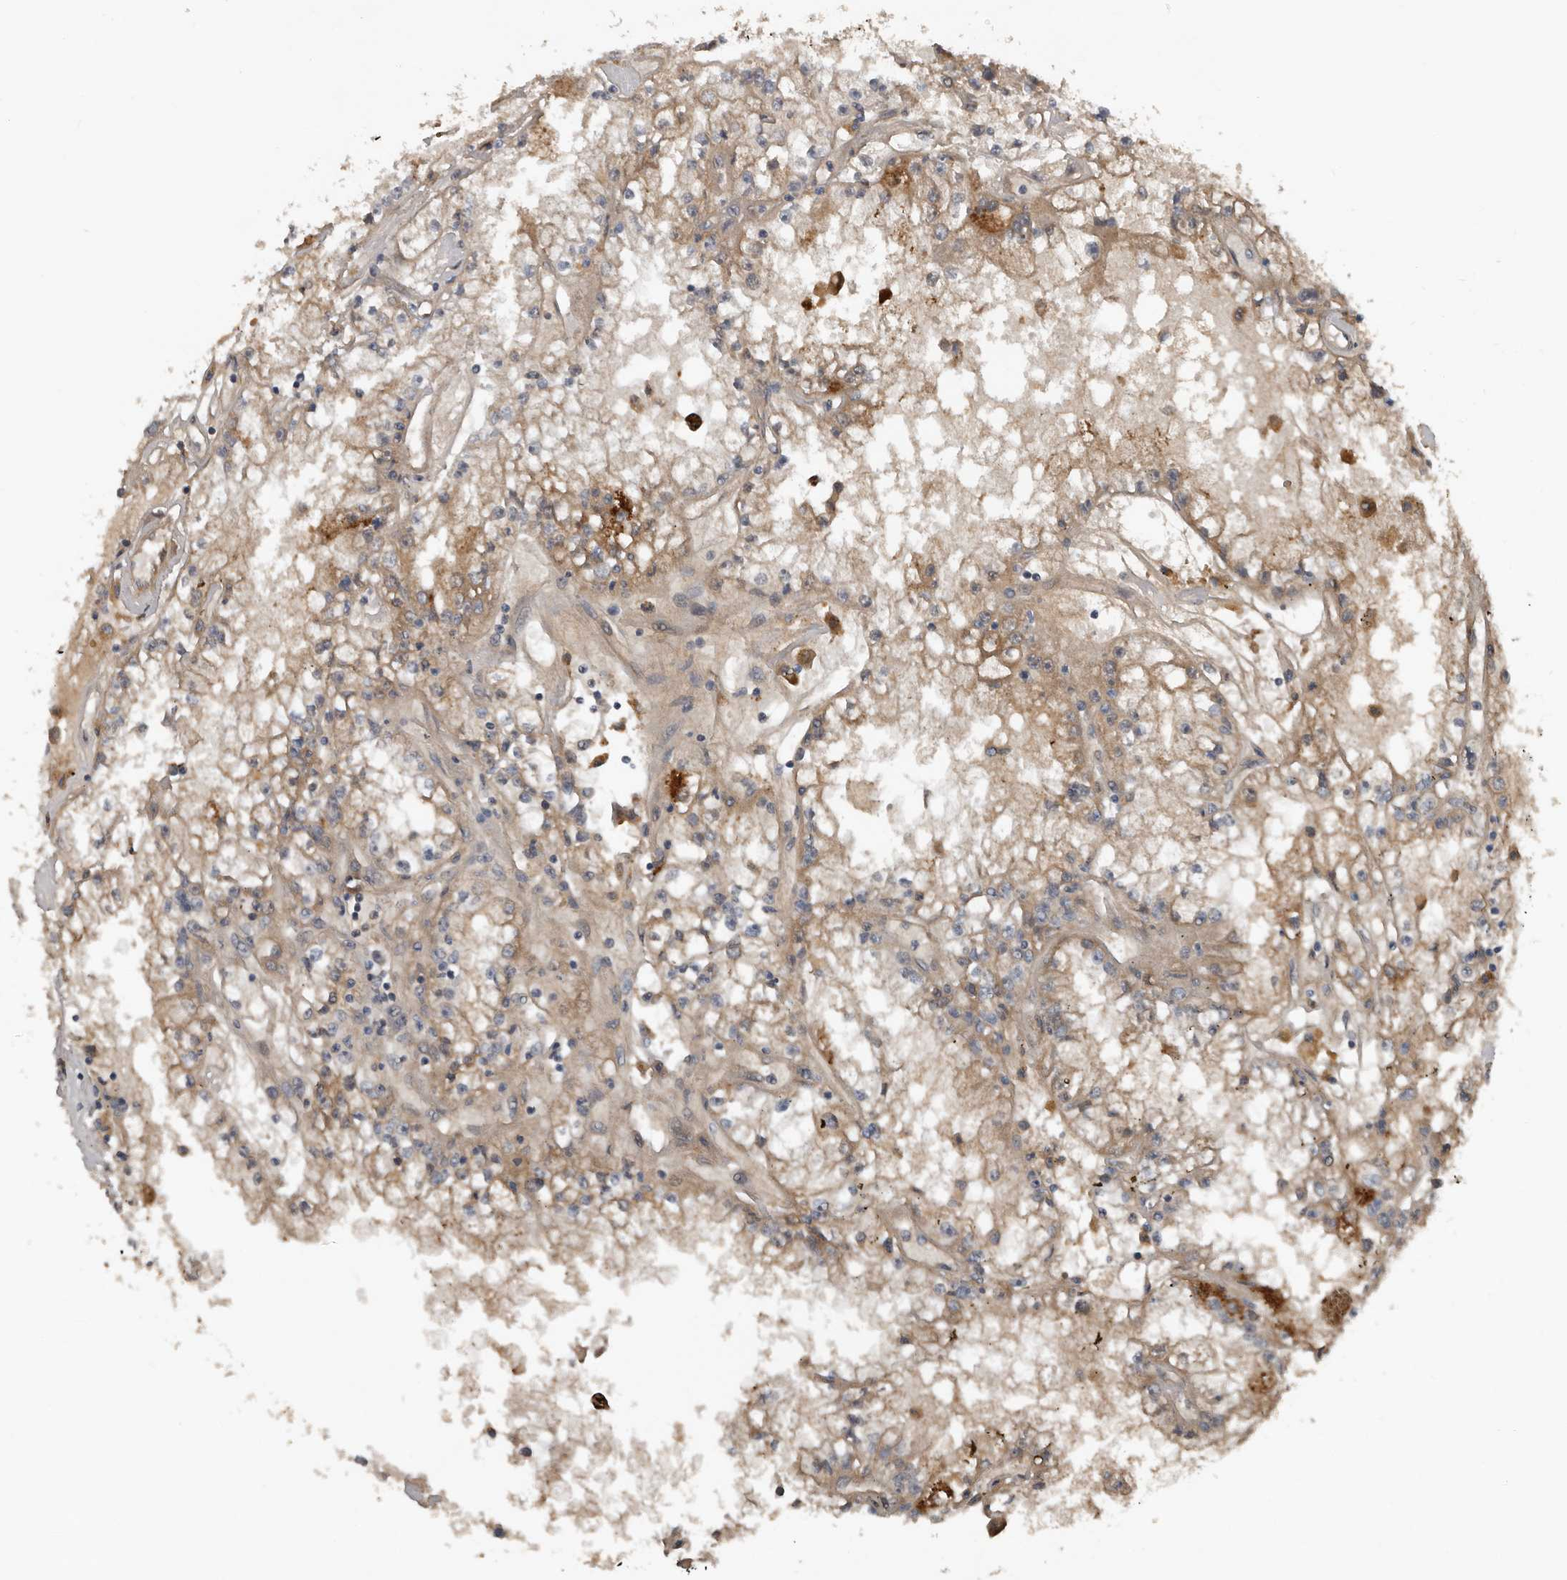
{"staining": {"intensity": "moderate", "quantity": "<25%", "location": "cytoplasmic/membranous"}, "tissue": "renal cancer", "cell_type": "Tumor cells", "image_type": "cancer", "snomed": [{"axis": "morphology", "description": "Adenocarcinoma, NOS"}, {"axis": "topography", "description": "Kidney"}], "caption": "This histopathology image shows IHC staining of renal adenocarcinoma, with low moderate cytoplasmic/membranous staining in about <25% of tumor cells.", "gene": "DNAJB4", "patient": {"sex": "male", "age": 56}}